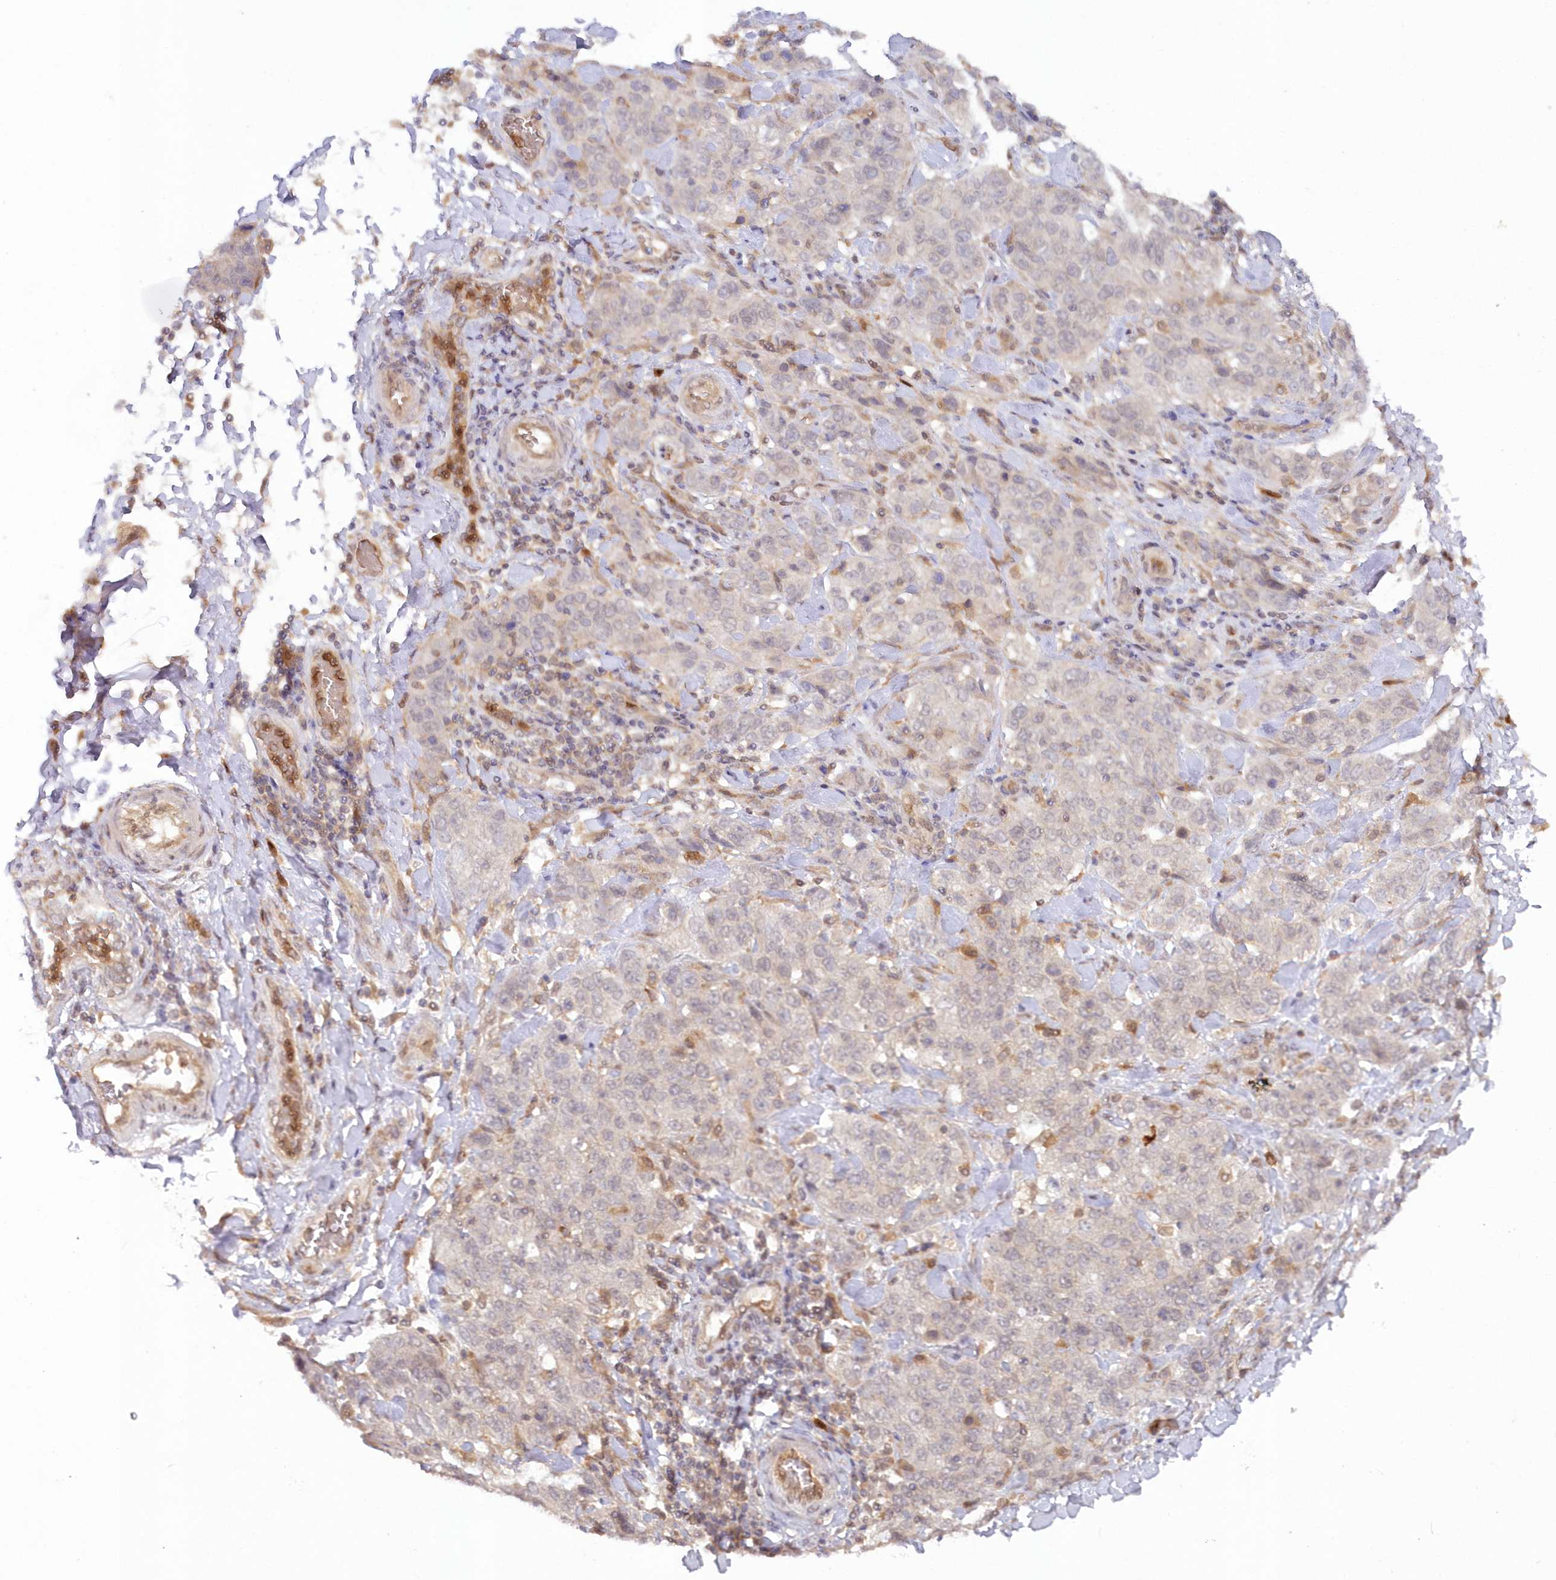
{"staining": {"intensity": "negative", "quantity": "none", "location": "none"}, "tissue": "stomach cancer", "cell_type": "Tumor cells", "image_type": "cancer", "snomed": [{"axis": "morphology", "description": "Adenocarcinoma, NOS"}, {"axis": "topography", "description": "Stomach"}], "caption": "Human stomach cancer stained for a protein using IHC exhibits no positivity in tumor cells.", "gene": "GBE1", "patient": {"sex": "male", "age": 48}}